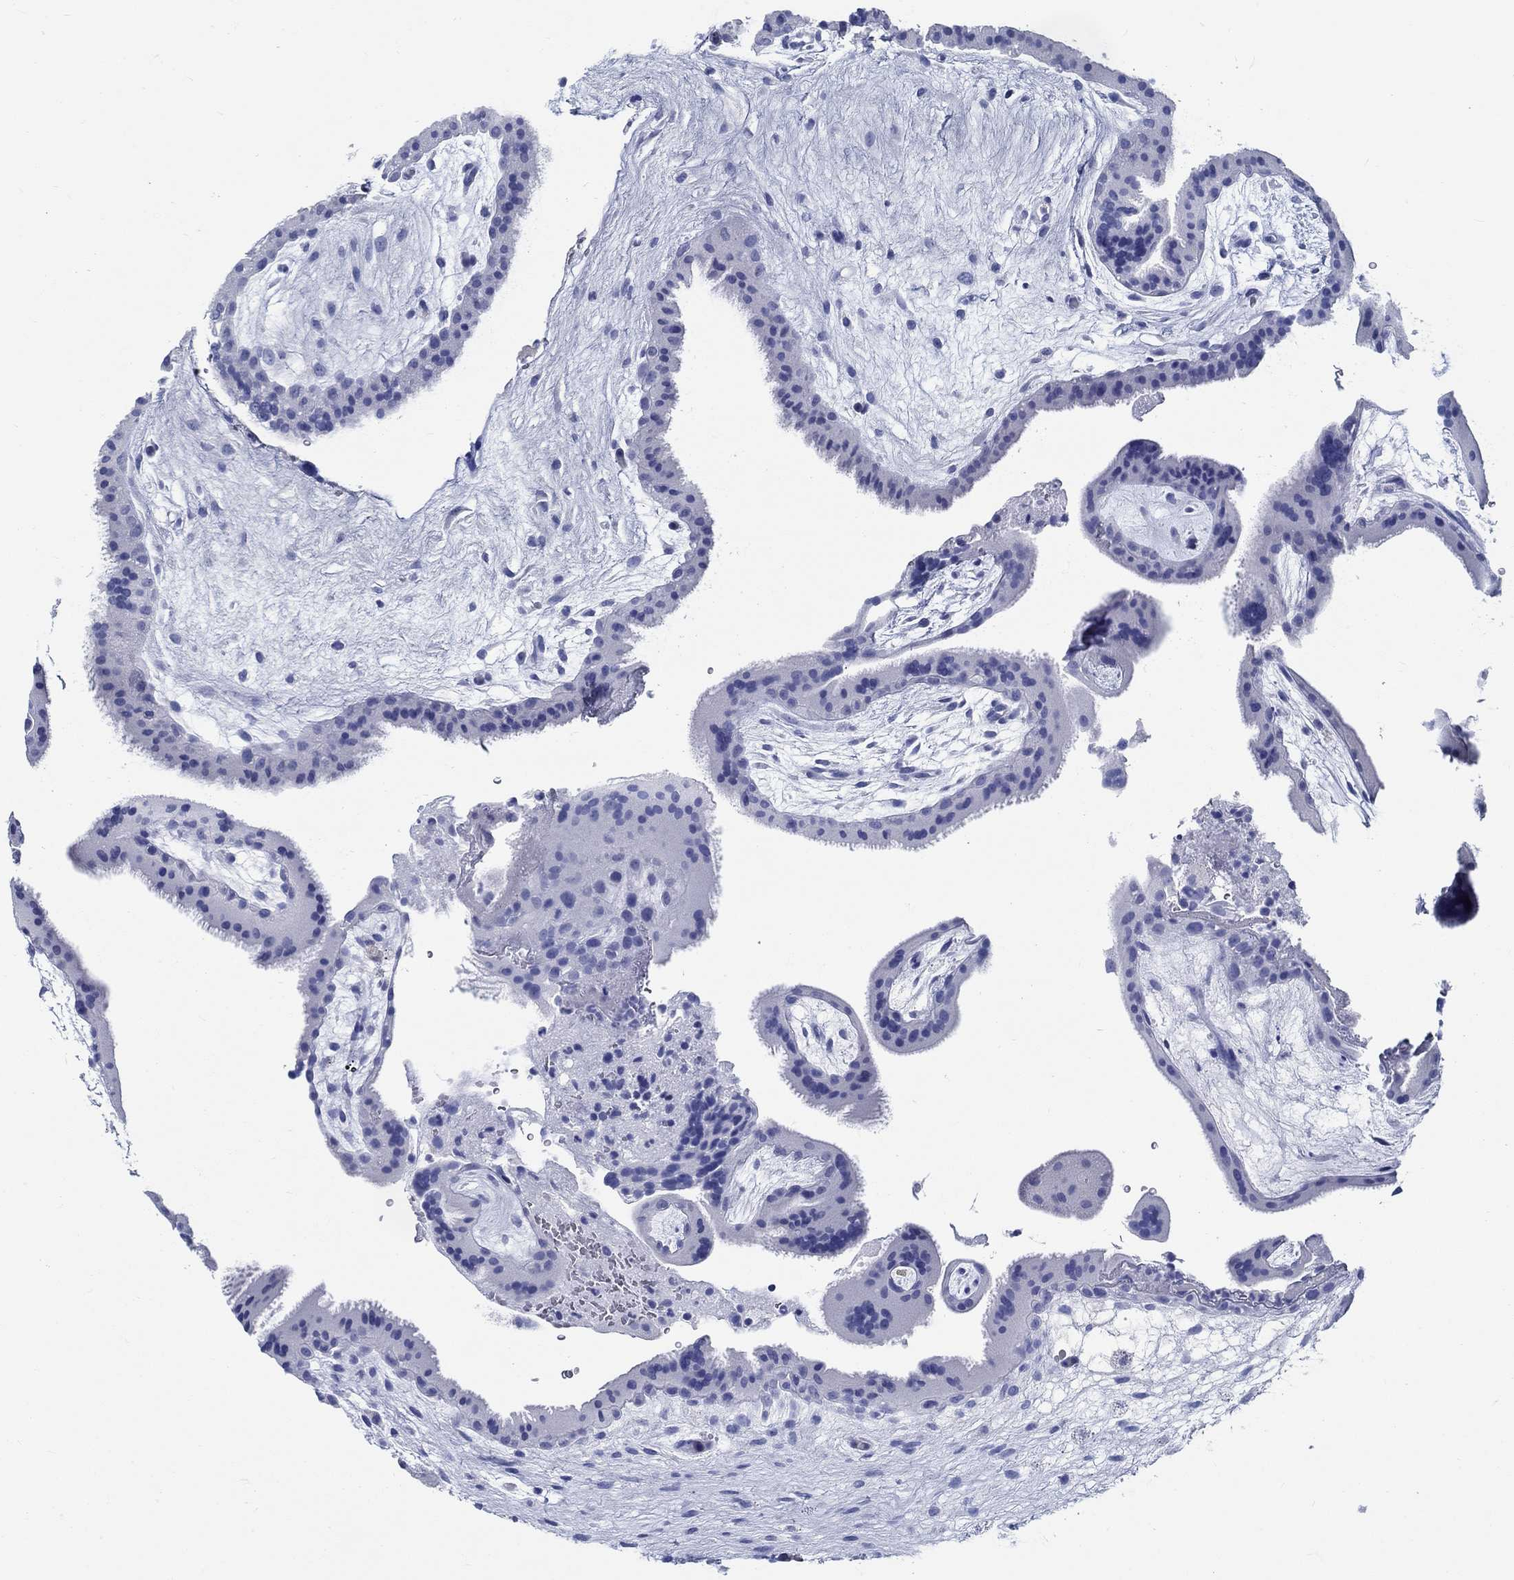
{"staining": {"intensity": "negative", "quantity": "none", "location": "none"}, "tissue": "placenta", "cell_type": "Decidual cells", "image_type": "normal", "snomed": [{"axis": "morphology", "description": "Normal tissue, NOS"}, {"axis": "topography", "description": "Placenta"}], "caption": "Histopathology image shows no protein expression in decidual cells of normal placenta.", "gene": "FBXO2", "patient": {"sex": "female", "age": 19}}